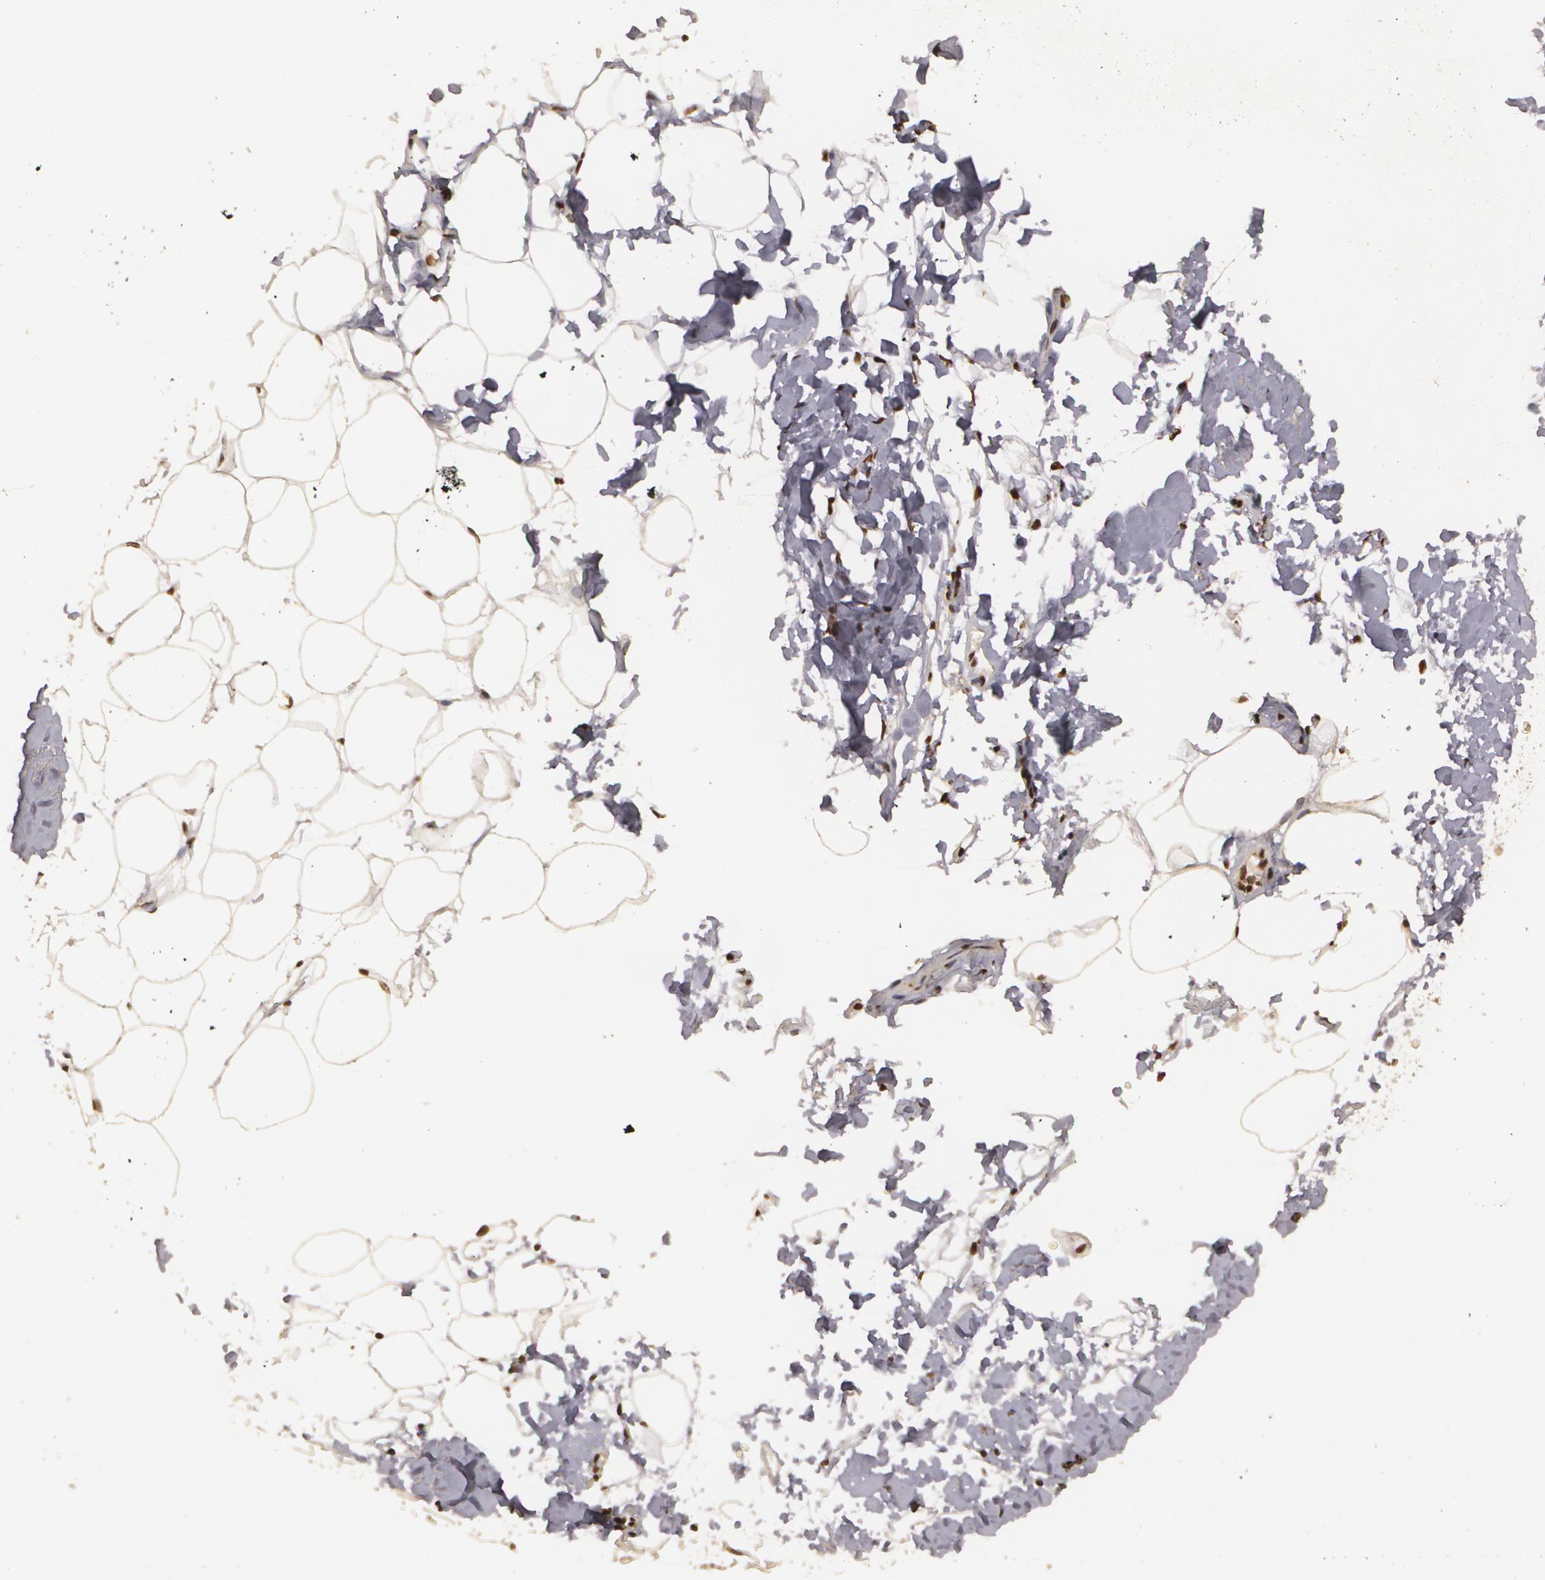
{"staining": {"intensity": "strong", "quantity": ">75%", "location": "nuclear"}, "tissue": "adipose tissue", "cell_type": "Adipocytes", "image_type": "normal", "snomed": [{"axis": "morphology", "description": "Normal tissue, NOS"}, {"axis": "morphology", "description": "Fibrosis, NOS"}, {"axis": "topography", "description": "Breast"}], "caption": "Adipose tissue stained for a protein (brown) displays strong nuclear positive staining in approximately >75% of adipocytes.", "gene": "RCOR1", "patient": {"sex": "female", "age": 24}}